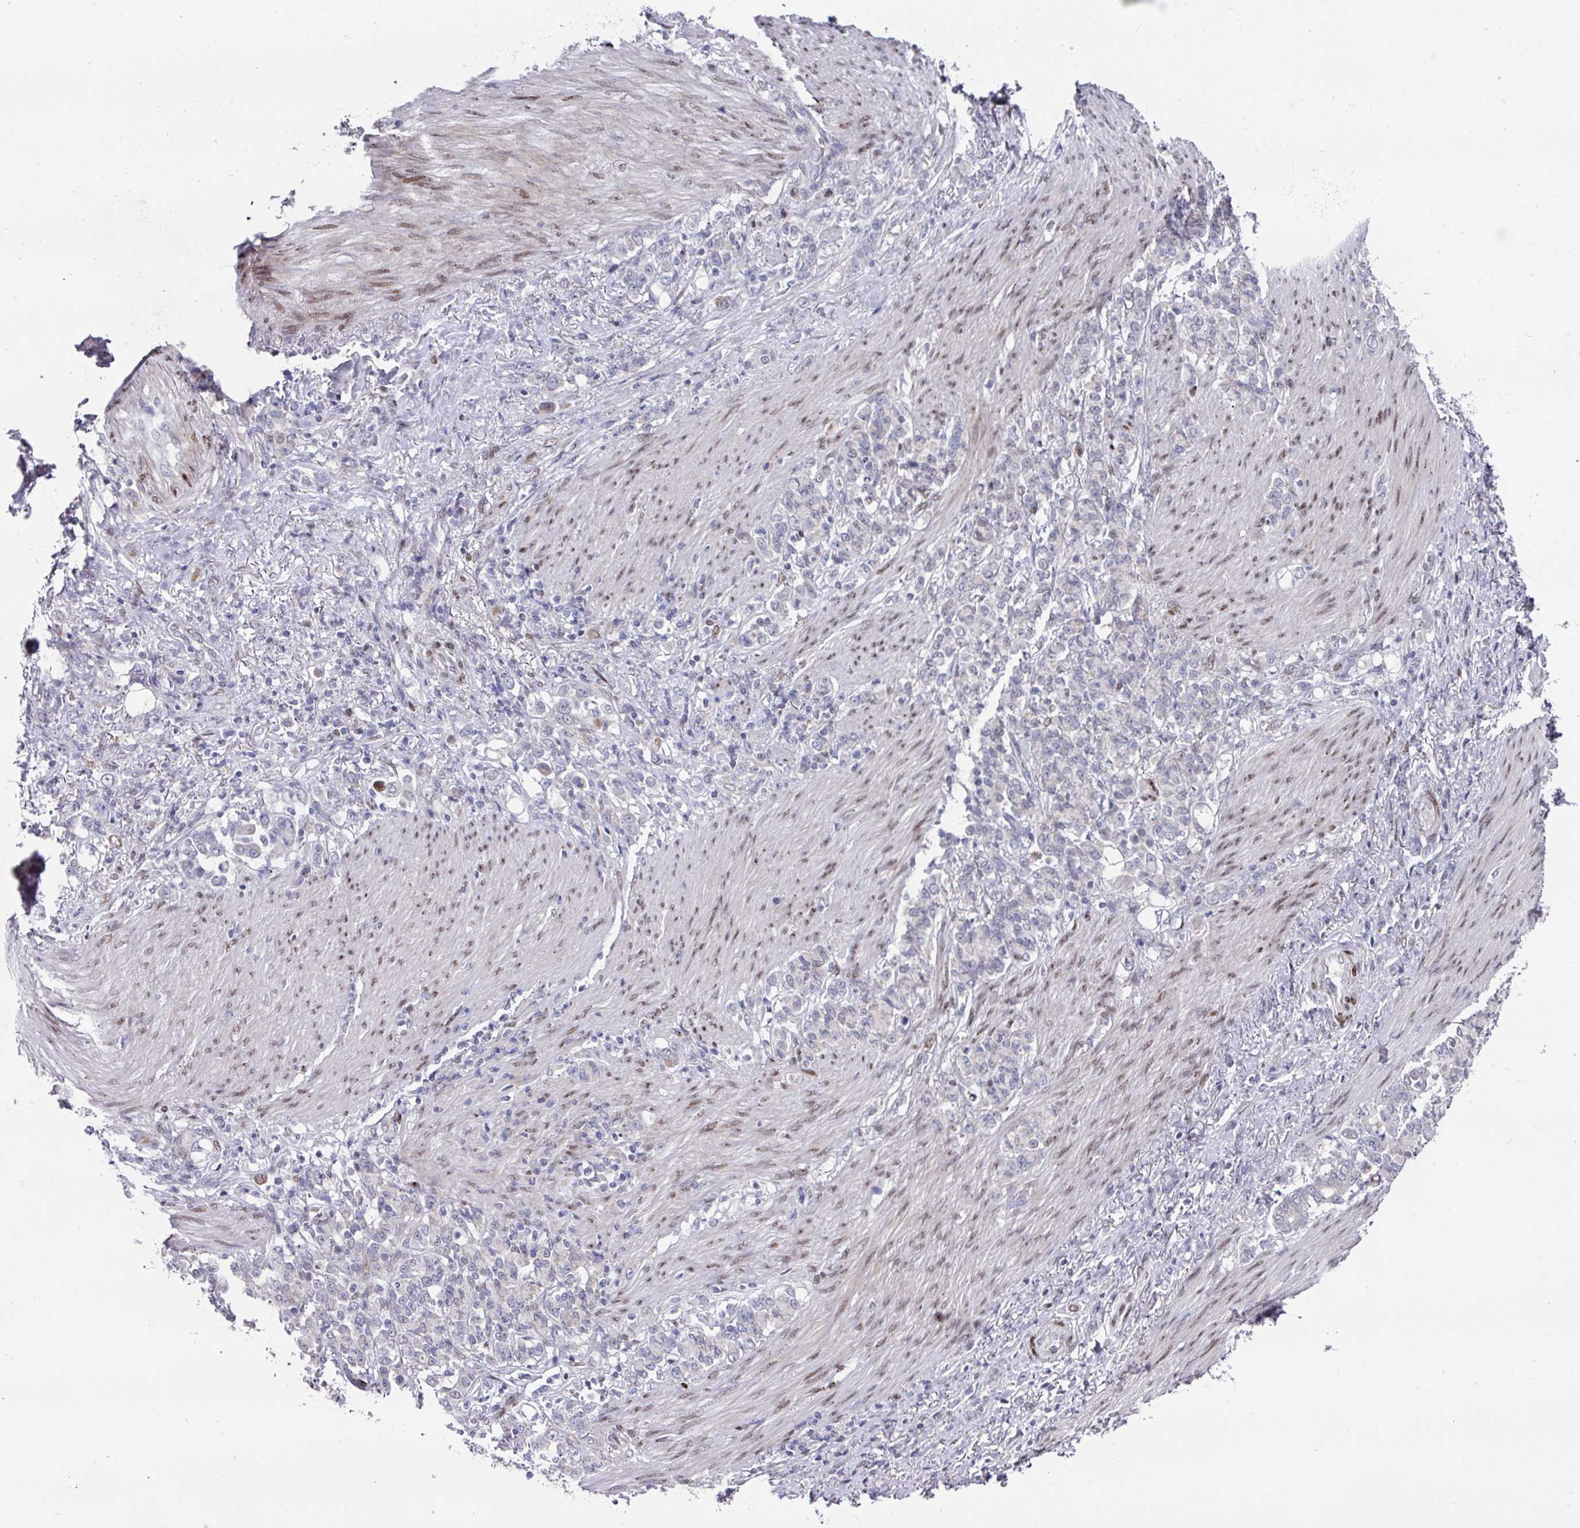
{"staining": {"intensity": "negative", "quantity": "none", "location": "none"}, "tissue": "stomach cancer", "cell_type": "Tumor cells", "image_type": "cancer", "snomed": [{"axis": "morphology", "description": "Adenocarcinoma, NOS"}, {"axis": "topography", "description": "Stomach"}], "caption": "This is a photomicrograph of immunohistochemistry (IHC) staining of stomach cancer (adenocarcinoma), which shows no positivity in tumor cells.", "gene": "CBX7", "patient": {"sex": "female", "age": 79}}